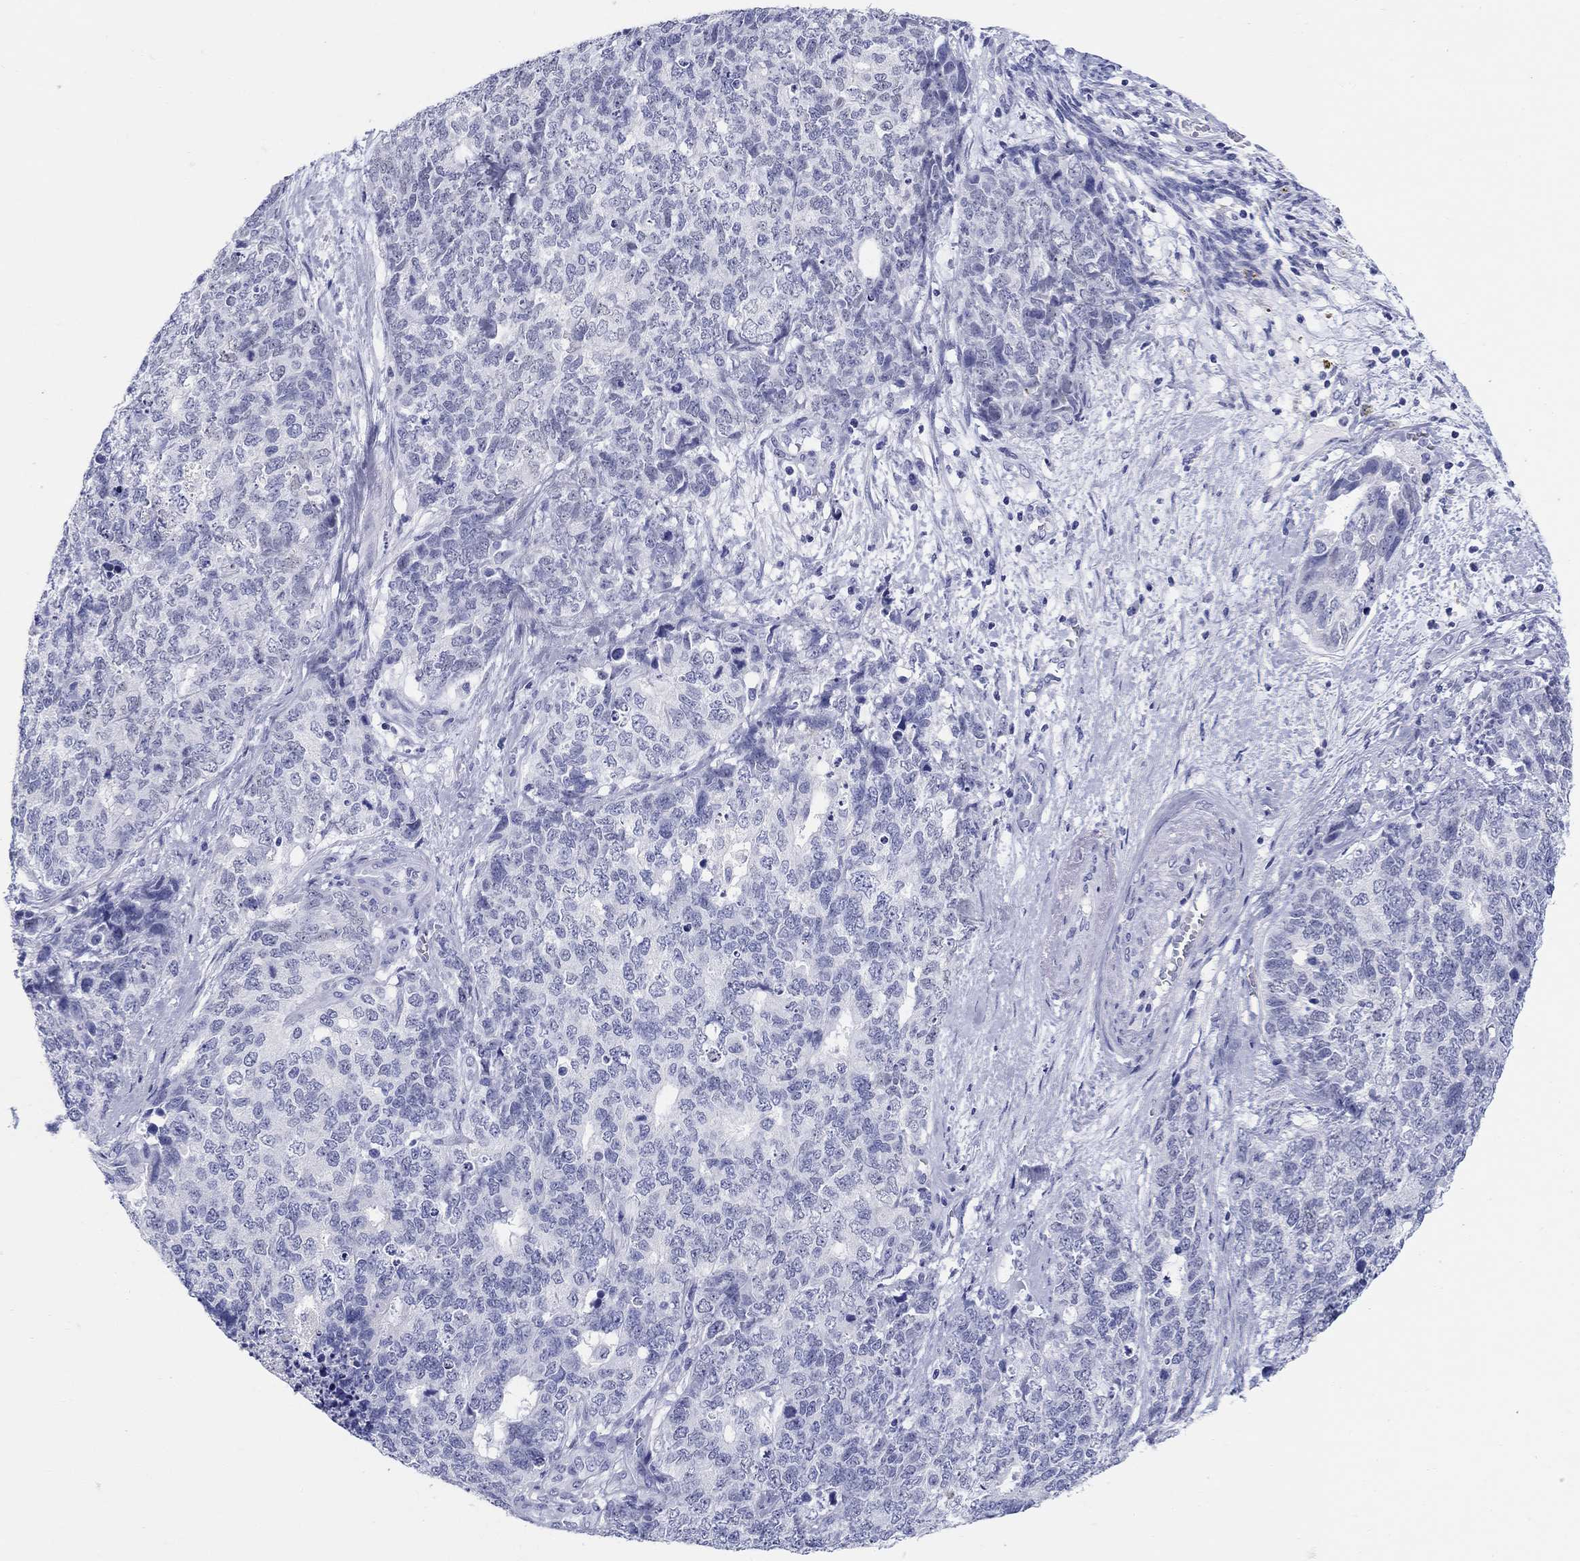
{"staining": {"intensity": "negative", "quantity": "none", "location": "none"}, "tissue": "cervical cancer", "cell_type": "Tumor cells", "image_type": "cancer", "snomed": [{"axis": "morphology", "description": "Squamous cell carcinoma, NOS"}, {"axis": "topography", "description": "Cervix"}], "caption": "This is a histopathology image of immunohistochemistry (IHC) staining of squamous cell carcinoma (cervical), which shows no expression in tumor cells.", "gene": "LAMP5", "patient": {"sex": "female", "age": 63}}